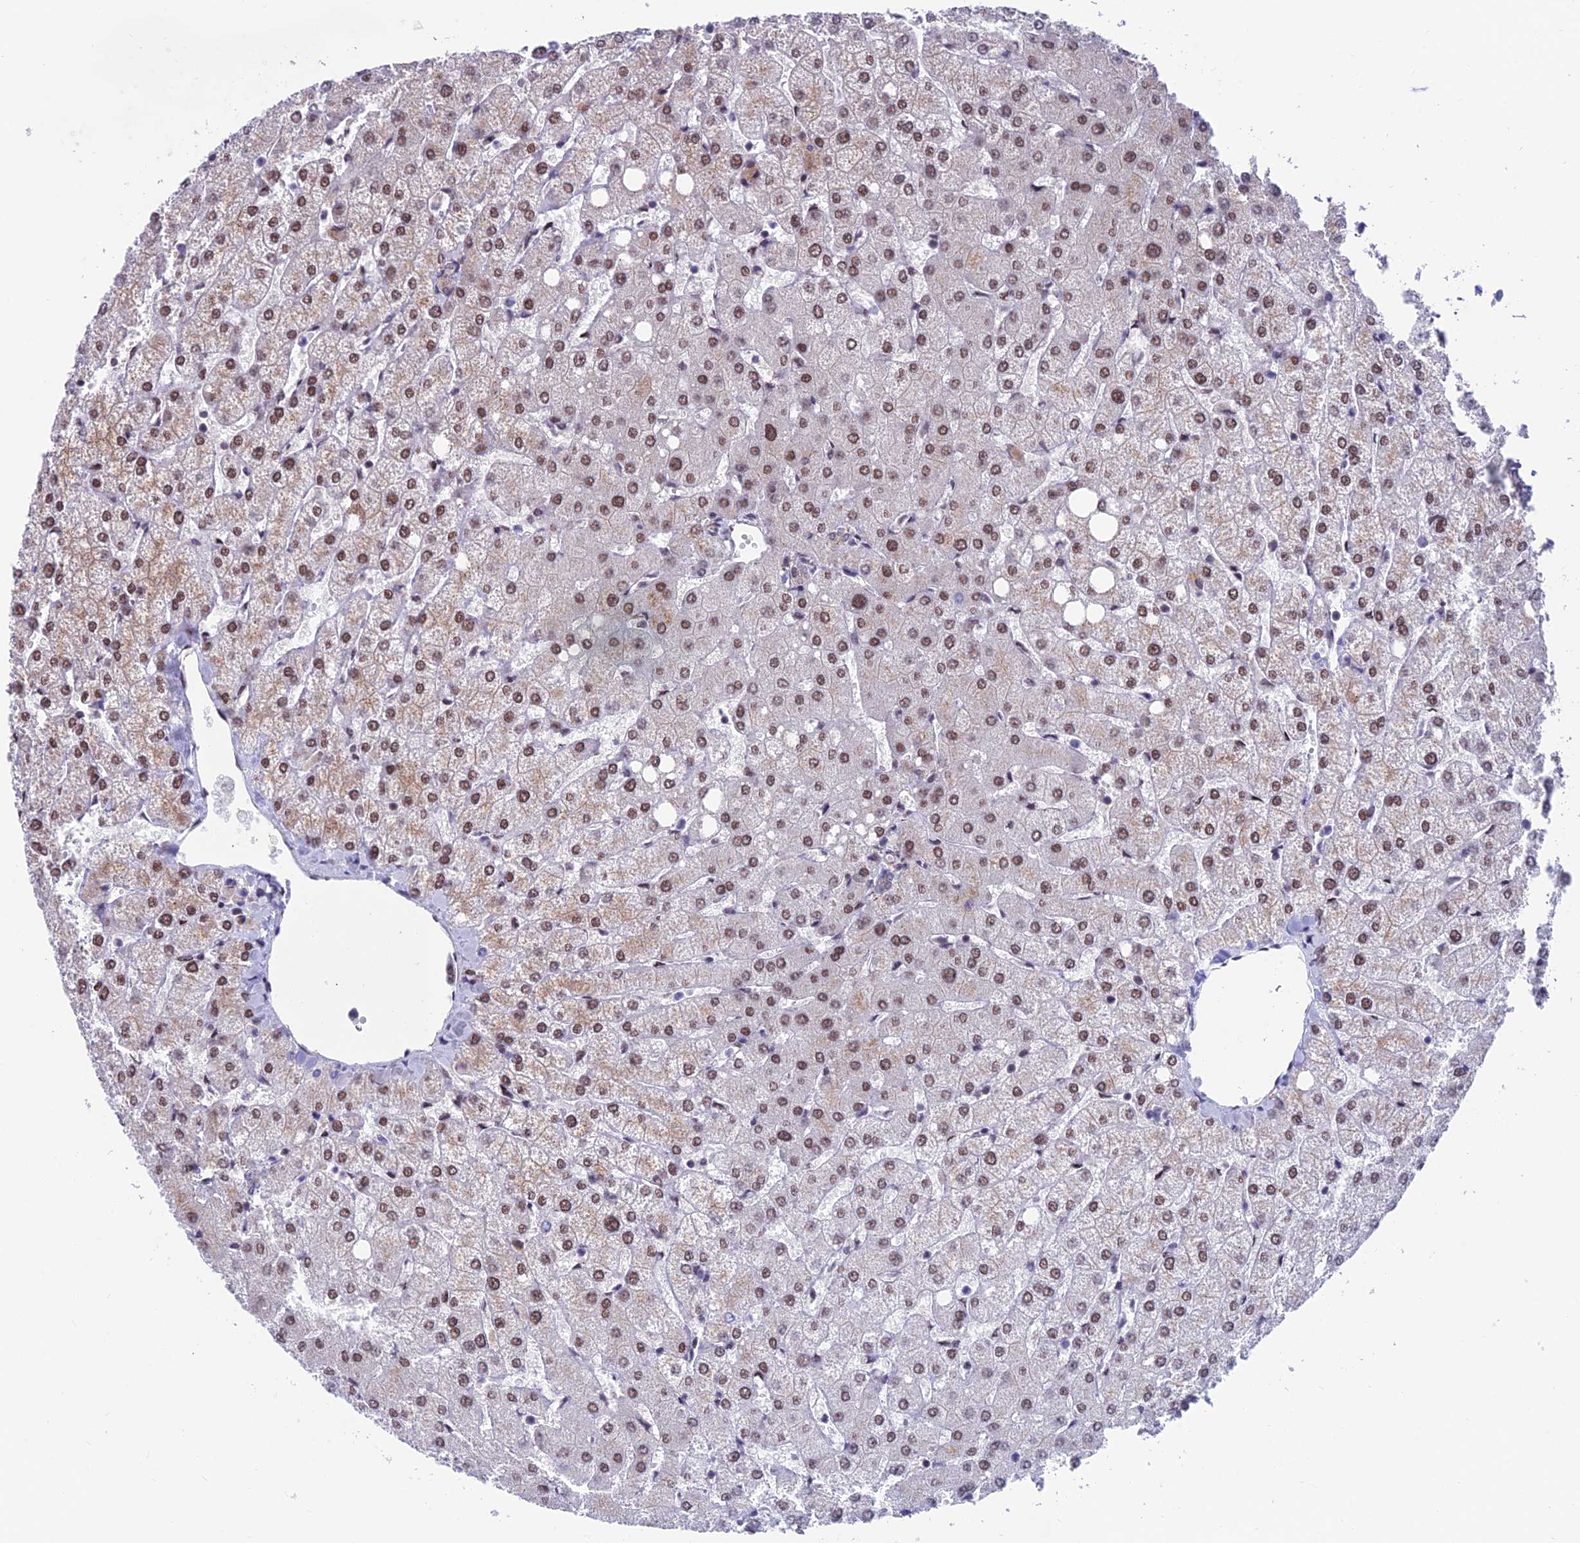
{"staining": {"intensity": "negative", "quantity": "none", "location": "none"}, "tissue": "liver", "cell_type": "Cholangiocytes", "image_type": "normal", "snomed": [{"axis": "morphology", "description": "Normal tissue, NOS"}, {"axis": "topography", "description": "Liver"}], "caption": "Immunohistochemistry image of normal liver stained for a protein (brown), which reveals no positivity in cholangiocytes. (Brightfield microscopy of DAB IHC at high magnification).", "gene": "KIAA1191", "patient": {"sex": "female", "age": 54}}